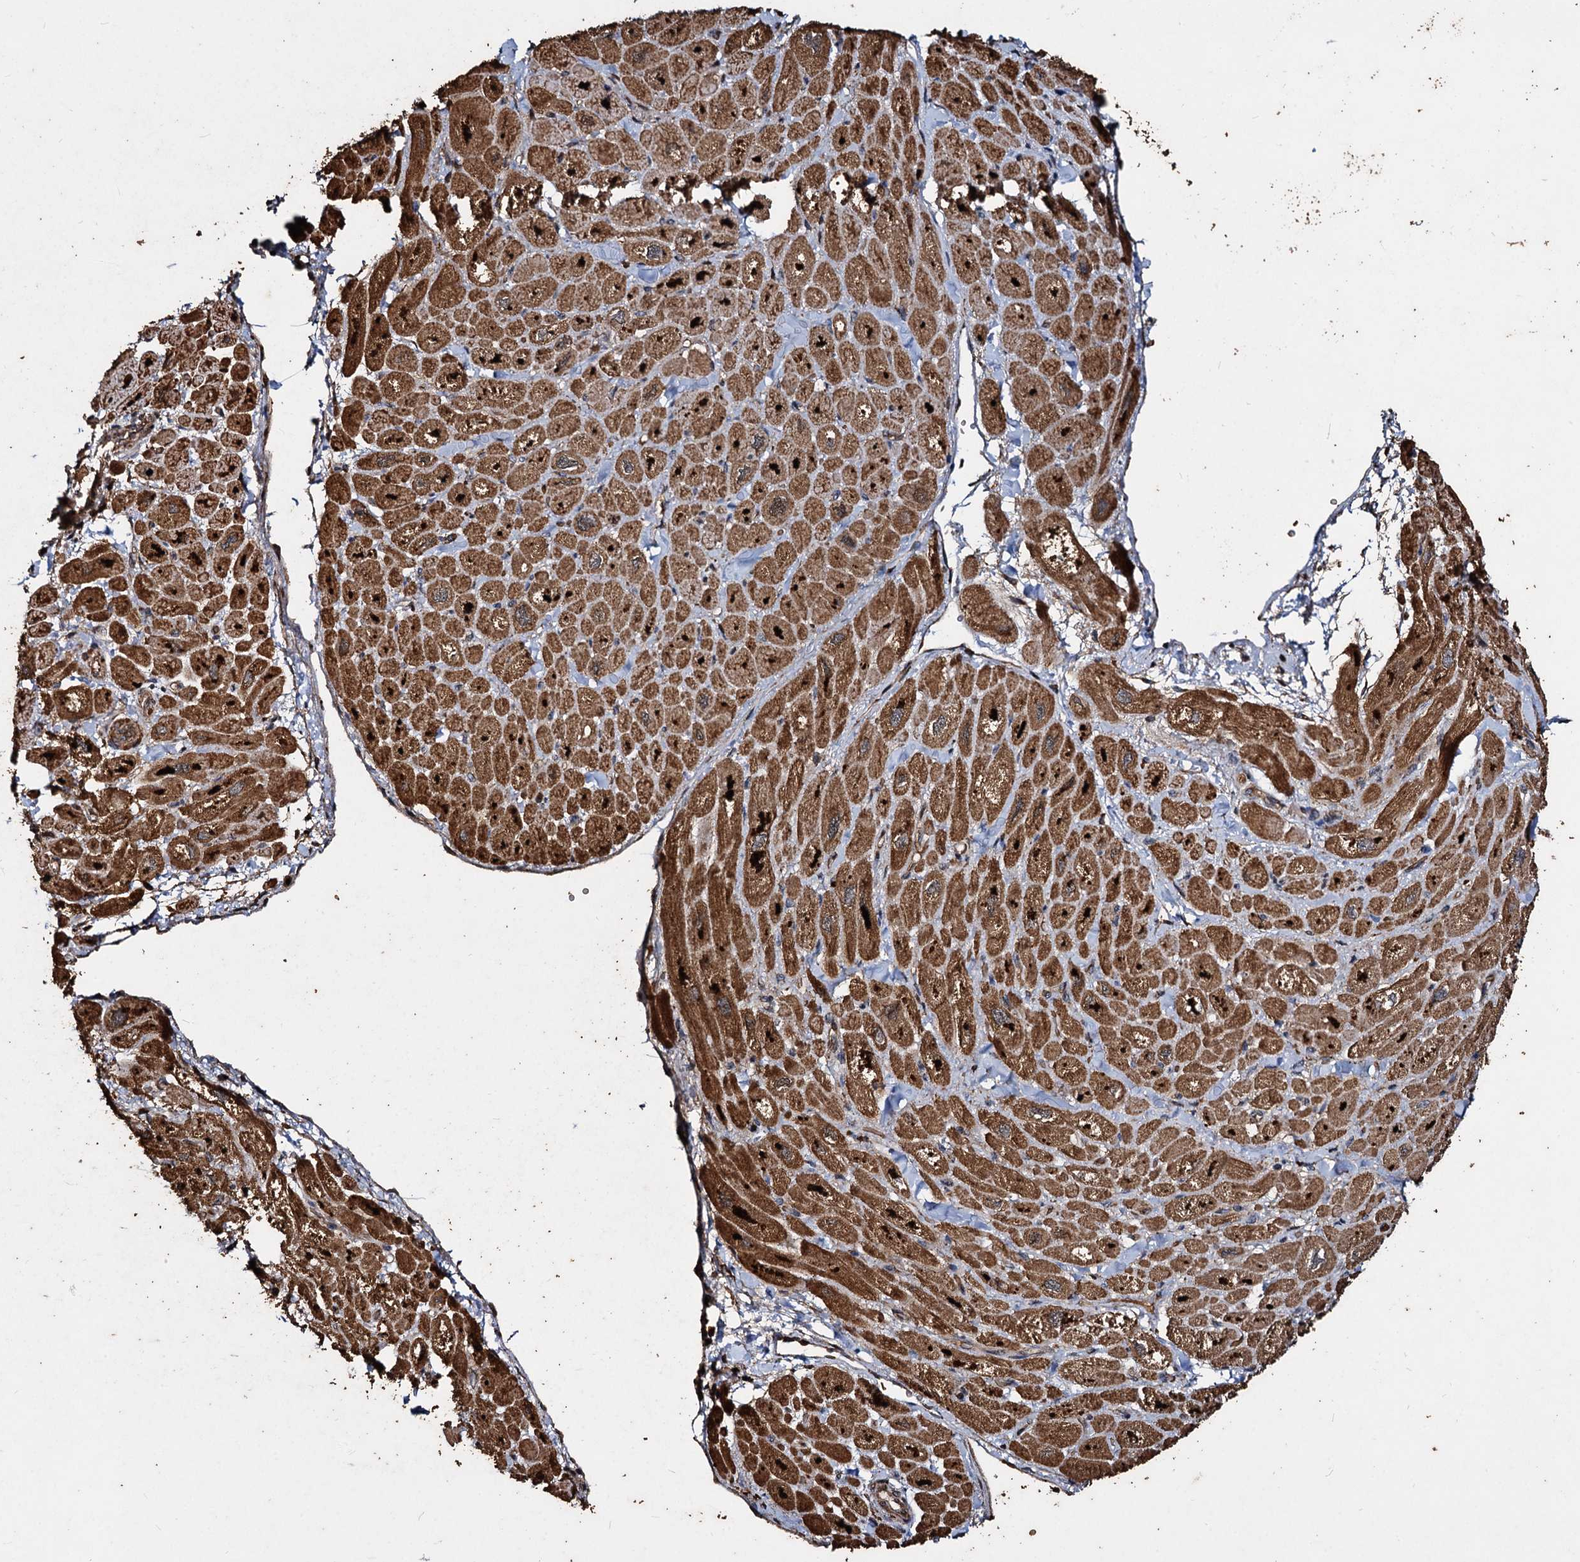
{"staining": {"intensity": "strong", "quantity": ">75%", "location": "cytoplasmic/membranous"}, "tissue": "heart muscle", "cell_type": "Cardiomyocytes", "image_type": "normal", "snomed": [{"axis": "morphology", "description": "Normal tissue, NOS"}, {"axis": "topography", "description": "Heart"}], "caption": "Immunohistochemical staining of benign heart muscle exhibits high levels of strong cytoplasmic/membranous positivity in approximately >75% of cardiomyocytes. The staining is performed using DAB (3,3'-diaminobenzidine) brown chromogen to label protein expression. The nuclei are counter-stained blue using hematoxylin.", "gene": "NOTCH2NLA", "patient": {"sex": "male", "age": 65}}